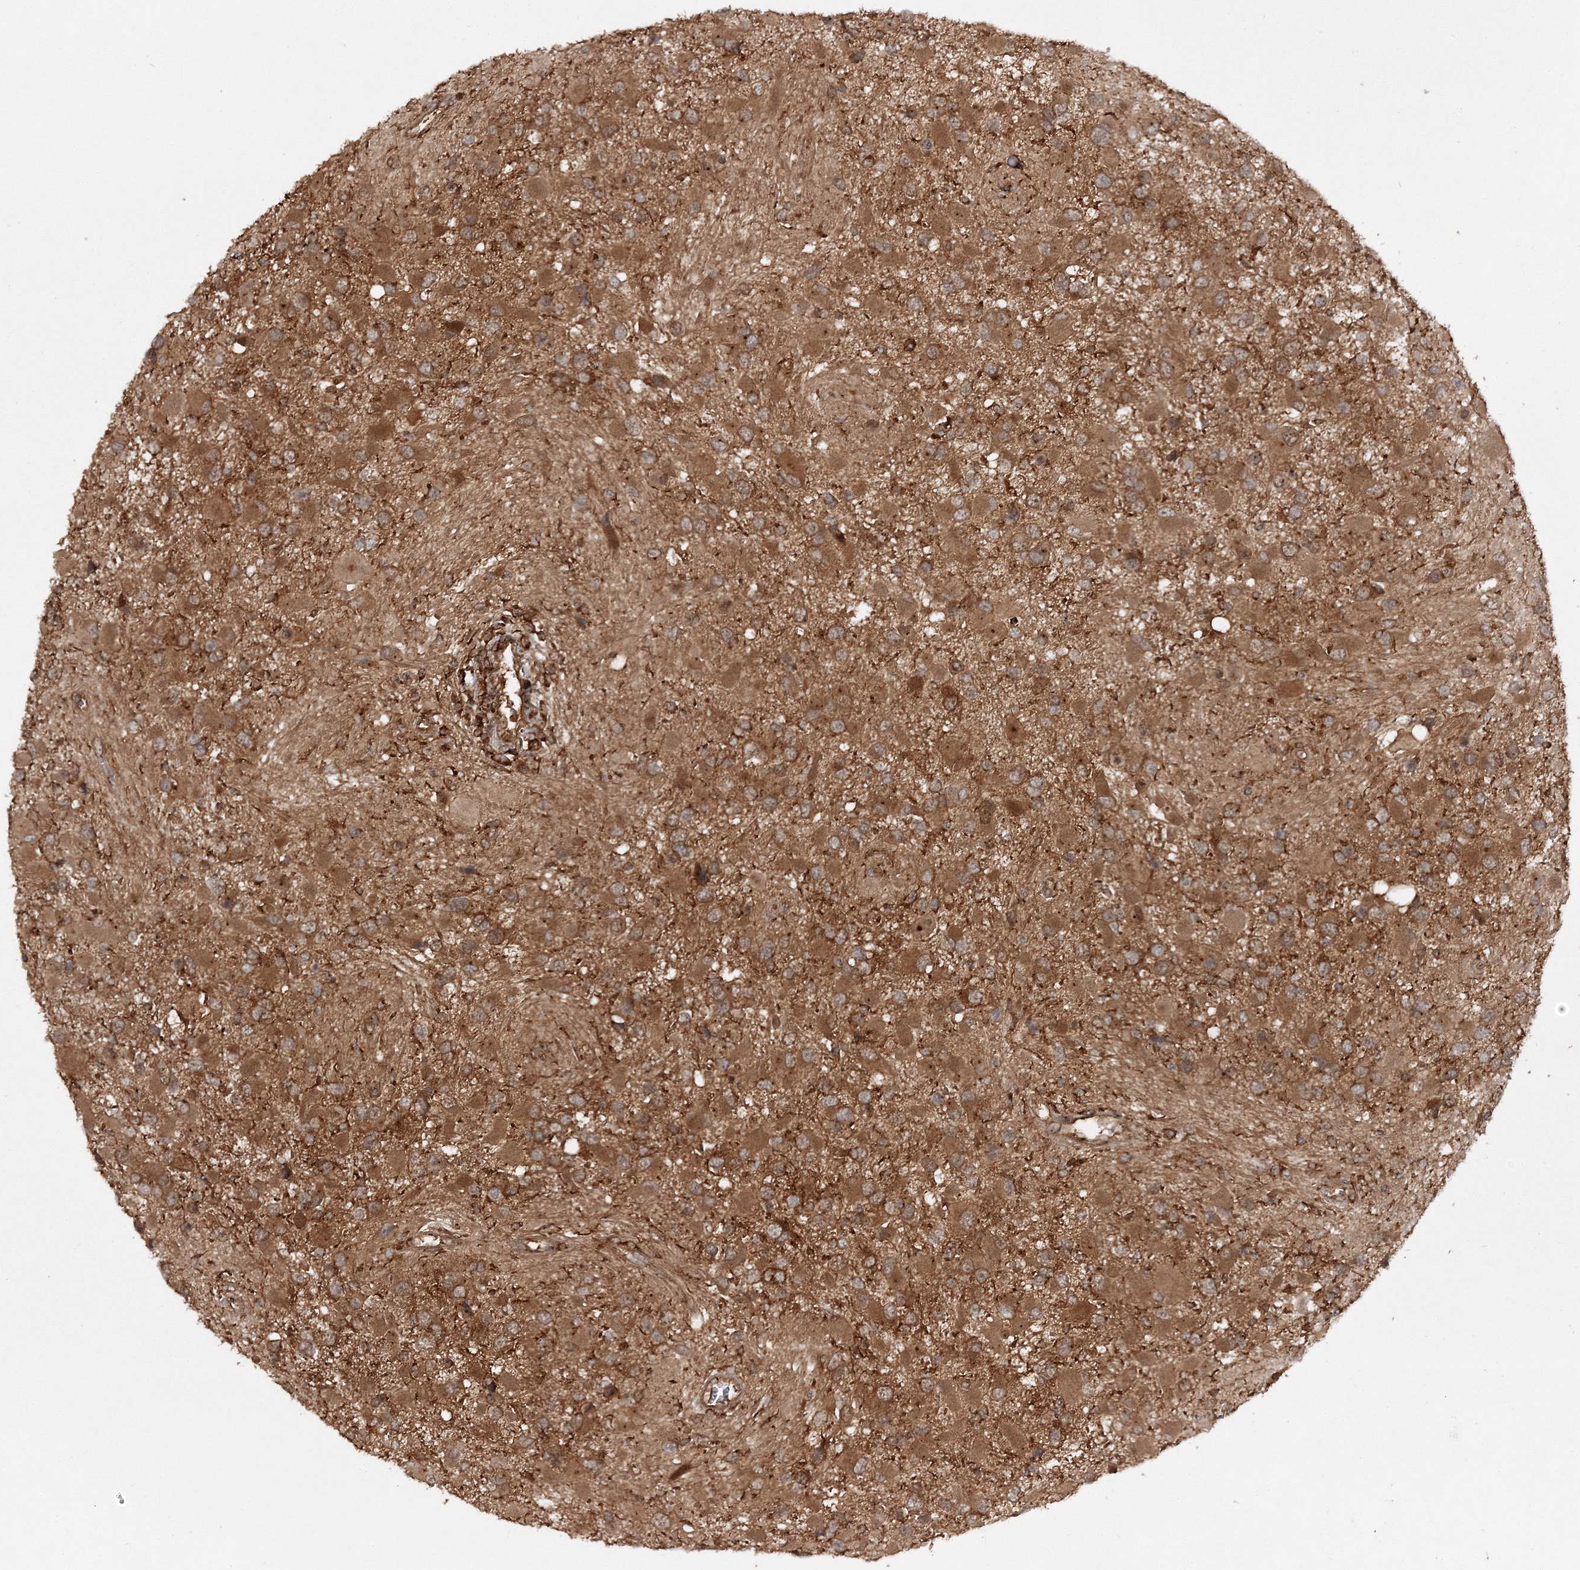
{"staining": {"intensity": "moderate", "quantity": ">75%", "location": "cytoplasmic/membranous"}, "tissue": "glioma", "cell_type": "Tumor cells", "image_type": "cancer", "snomed": [{"axis": "morphology", "description": "Glioma, malignant, High grade"}, {"axis": "topography", "description": "Brain"}], "caption": "Glioma tissue reveals moderate cytoplasmic/membranous expression in approximately >75% of tumor cells", "gene": "WDR37", "patient": {"sex": "male", "age": 53}}